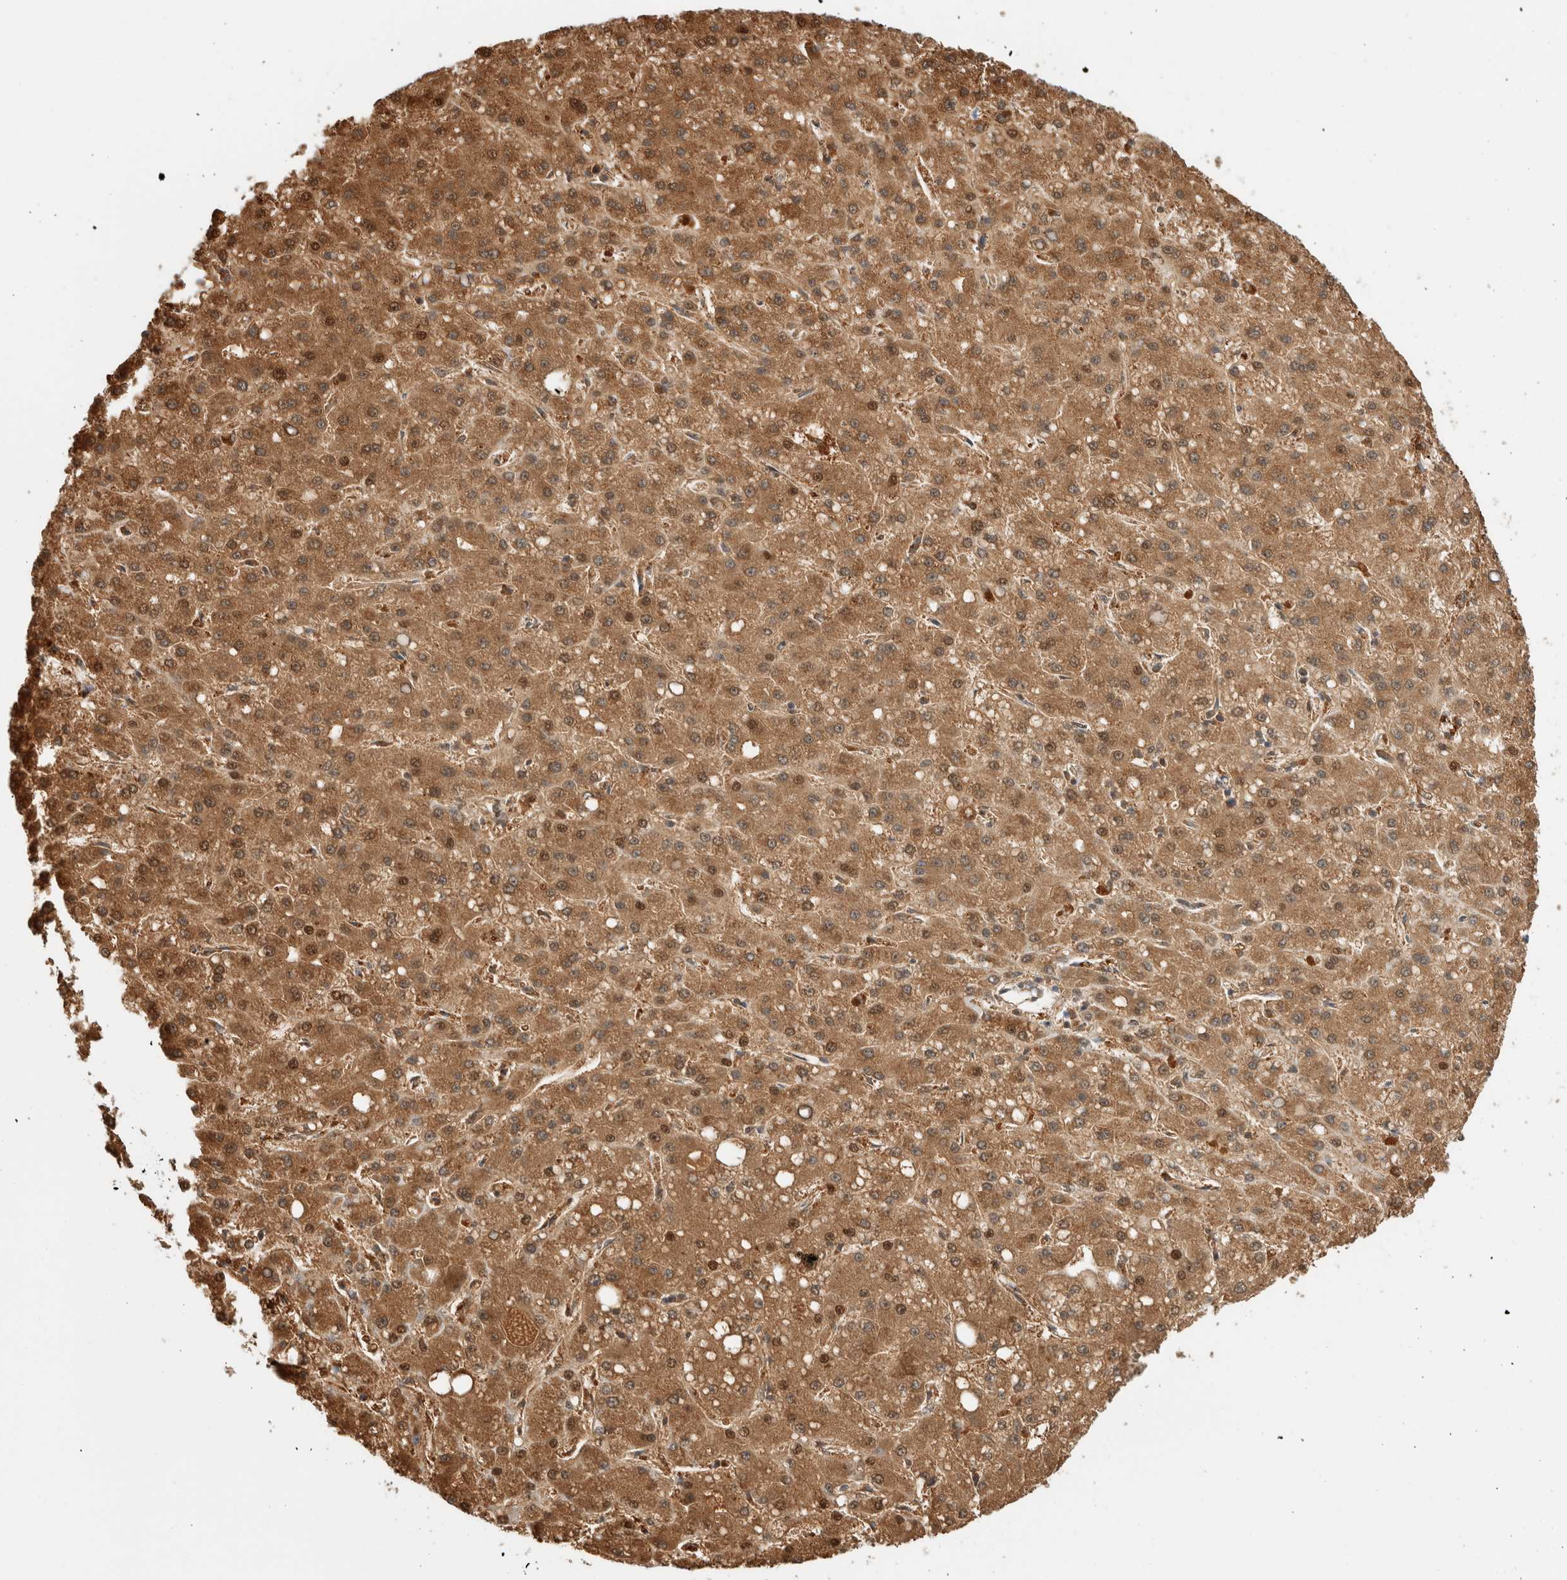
{"staining": {"intensity": "moderate", "quantity": ">75%", "location": "cytoplasmic/membranous,nuclear"}, "tissue": "liver cancer", "cell_type": "Tumor cells", "image_type": "cancer", "snomed": [{"axis": "morphology", "description": "Carcinoma, Hepatocellular, NOS"}, {"axis": "topography", "description": "Liver"}], "caption": "Immunohistochemical staining of liver hepatocellular carcinoma displays moderate cytoplasmic/membranous and nuclear protein positivity in approximately >75% of tumor cells. The protein is shown in brown color, while the nuclei are stained blue.", "gene": "ARG1", "patient": {"sex": "male", "age": 67}}